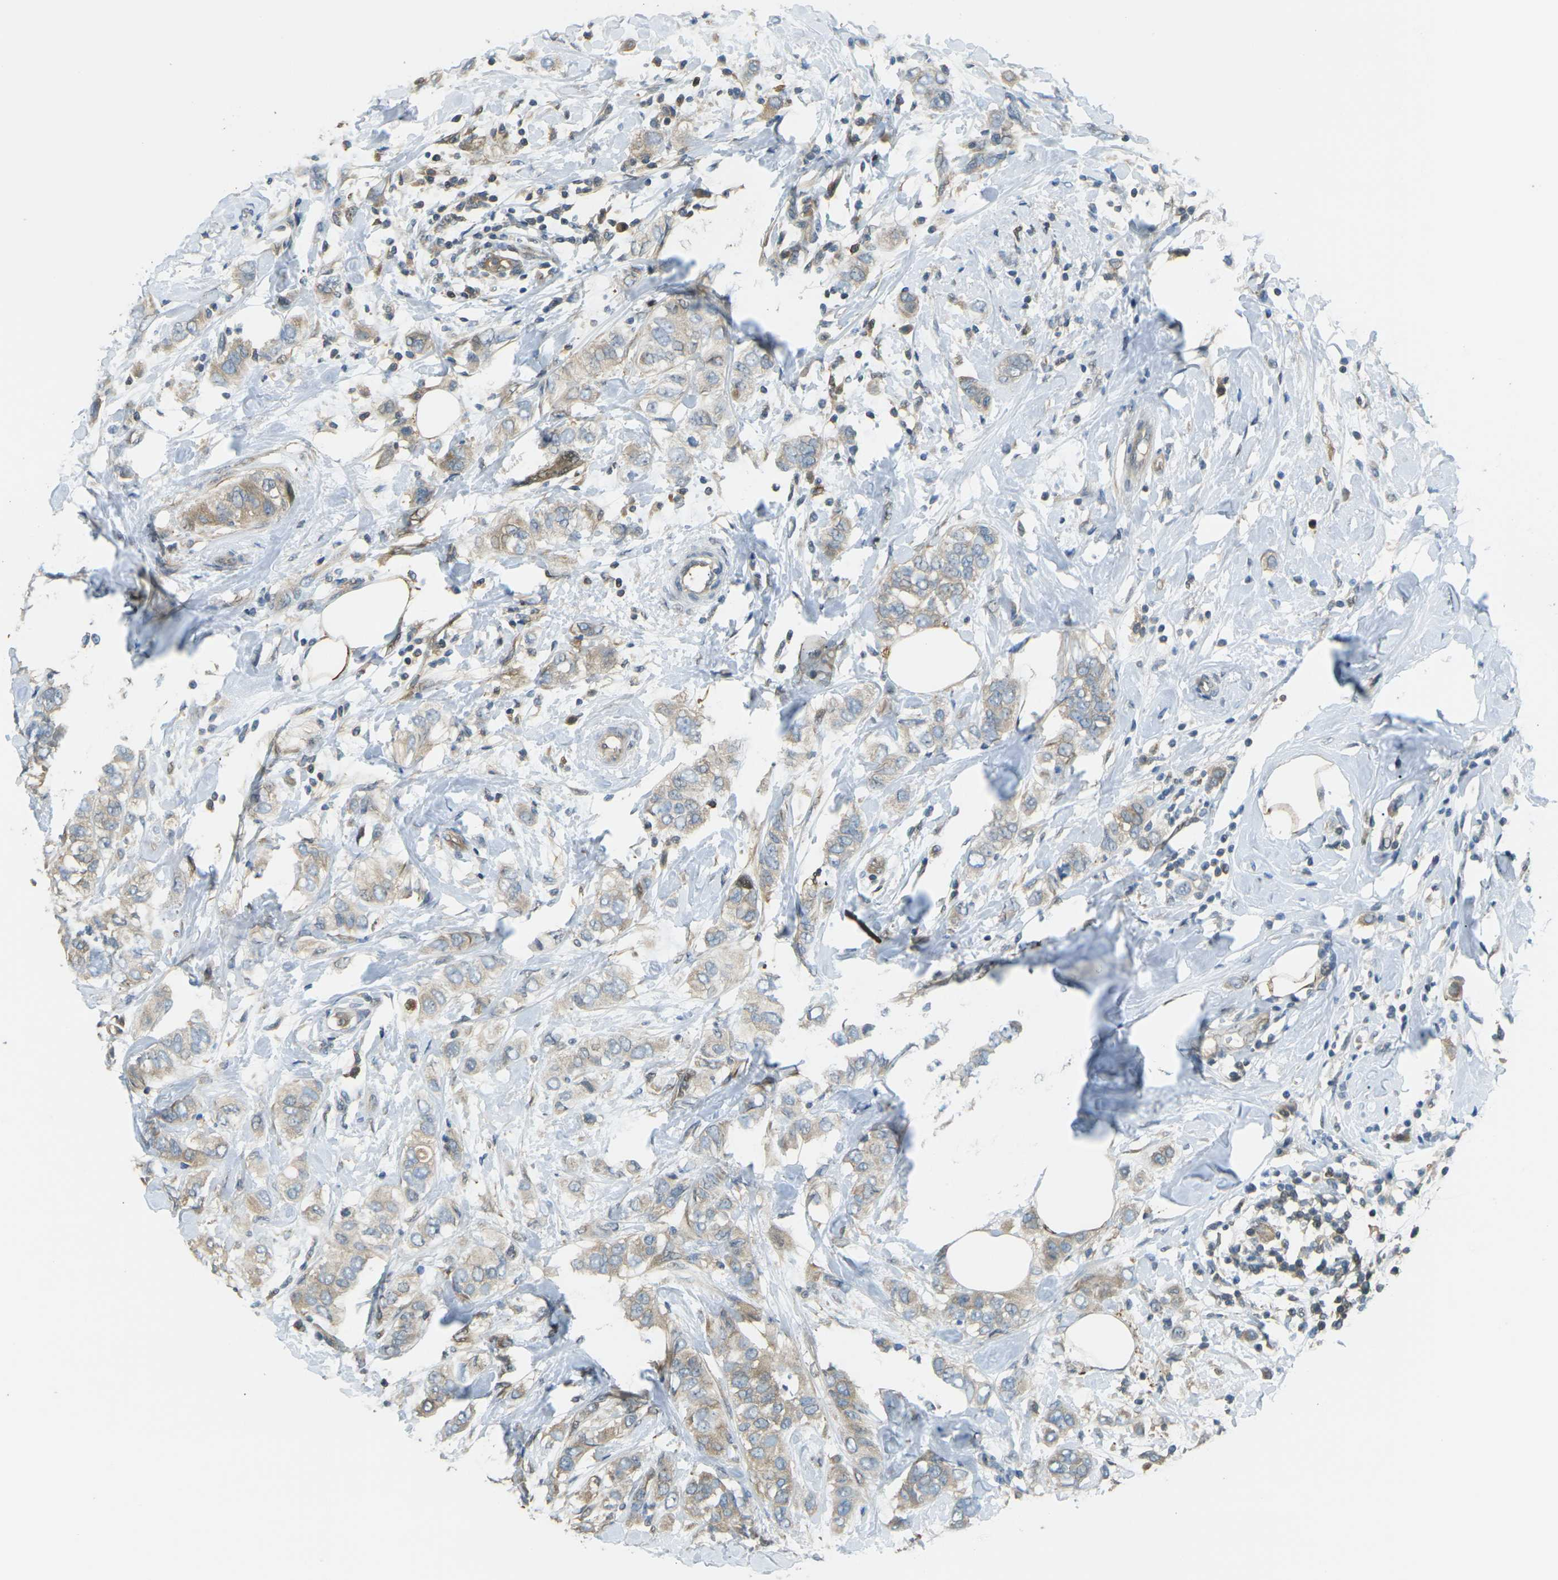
{"staining": {"intensity": "moderate", "quantity": ">75%", "location": "cytoplasmic/membranous"}, "tissue": "breast cancer", "cell_type": "Tumor cells", "image_type": "cancer", "snomed": [{"axis": "morphology", "description": "Duct carcinoma"}, {"axis": "topography", "description": "Breast"}], "caption": "Immunohistochemical staining of human breast cancer displays moderate cytoplasmic/membranous protein staining in approximately >75% of tumor cells.", "gene": "PIEZO2", "patient": {"sex": "female", "age": 50}}